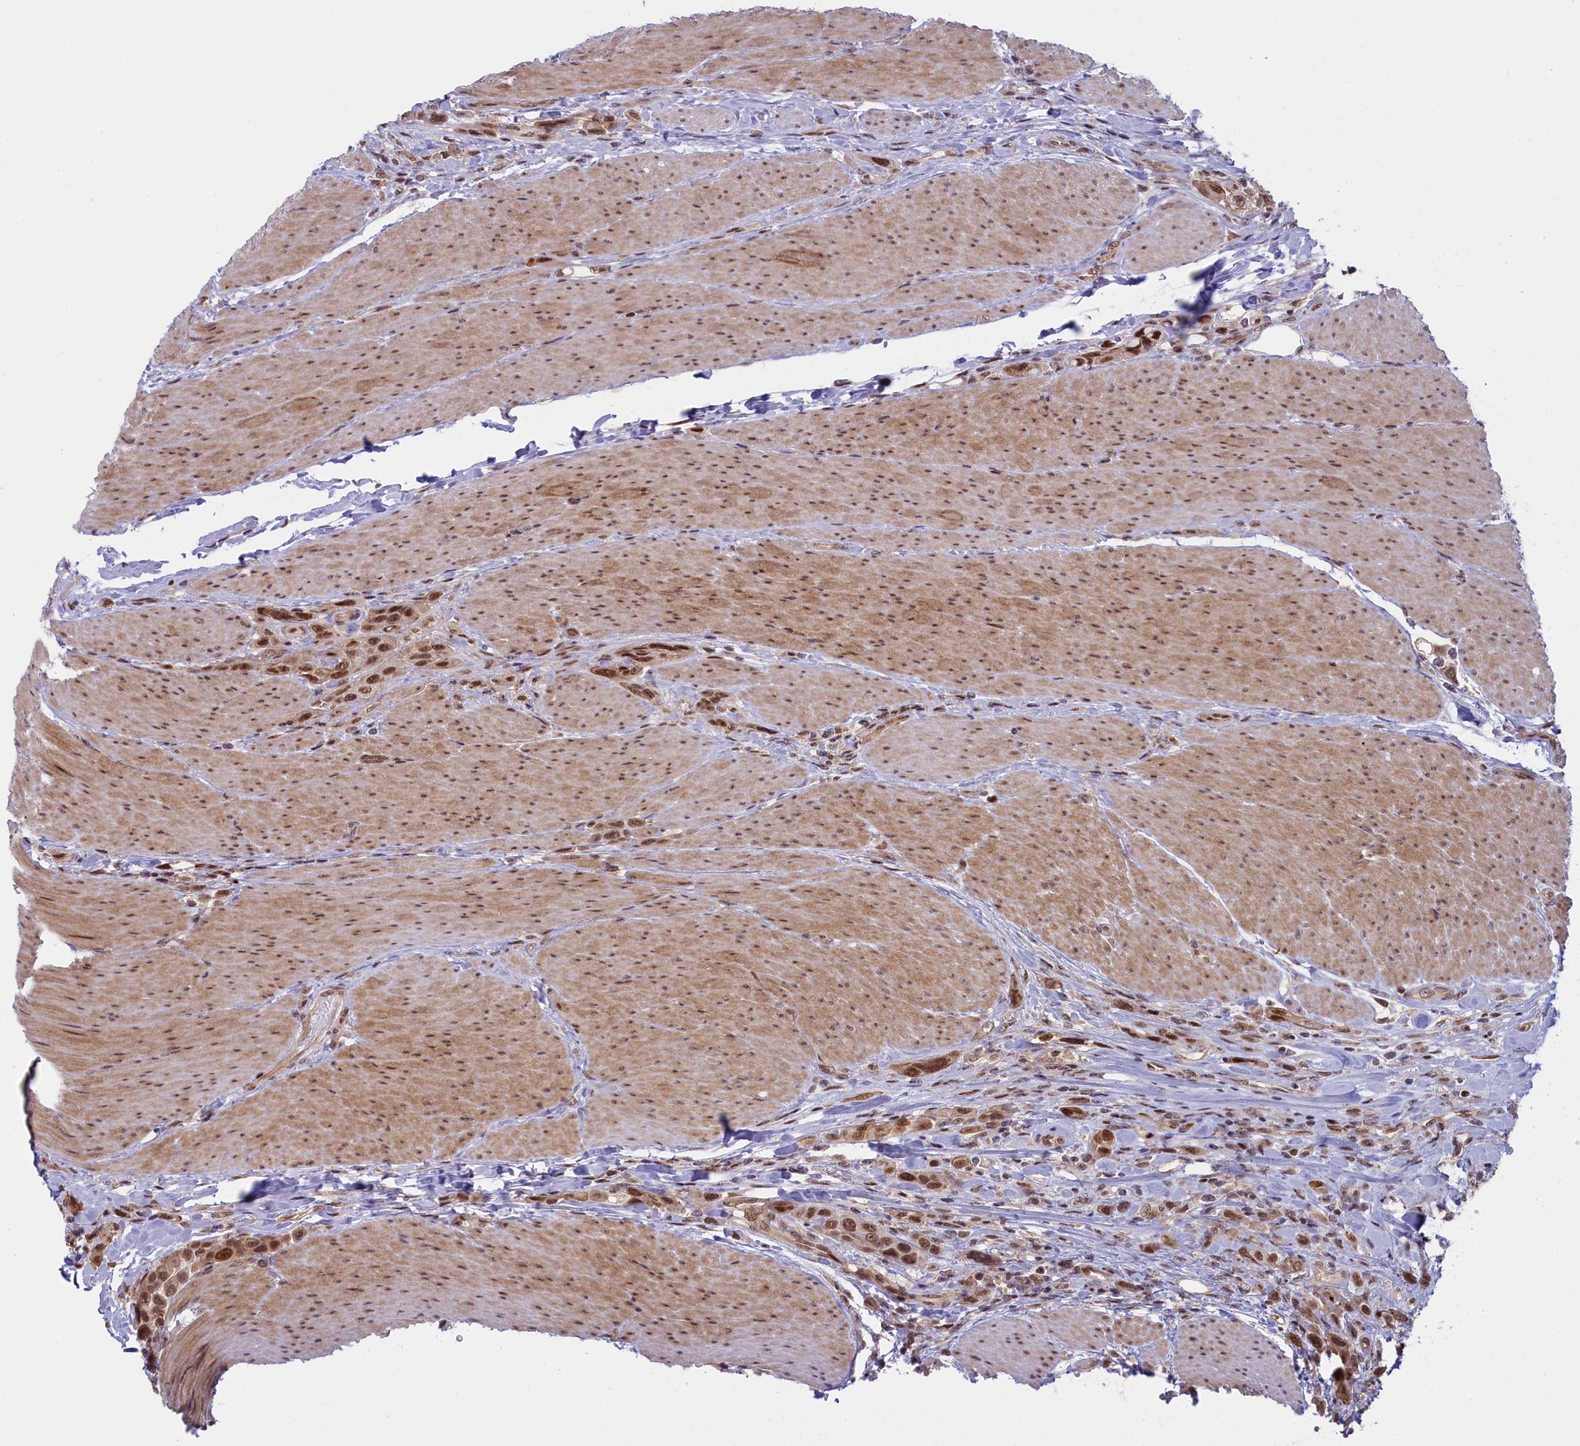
{"staining": {"intensity": "moderate", "quantity": ">75%", "location": "nuclear"}, "tissue": "urothelial cancer", "cell_type": "Tumor cells", "image_type": "cancer", "snomed": [{"axis": "morphology", "description": "Urothelial carcinoma, High grade"}, {"axis": "topography", "description": "Urinary bladder"}], "caption": "A micrograph showing moderate nuclear positivity in approximately >75% of tumor cells in urothelial cancer, as visualized by brown immunohistochemical staining.", "gene": "FCHO1", "patient": {"sex": "male", "age": 50}}